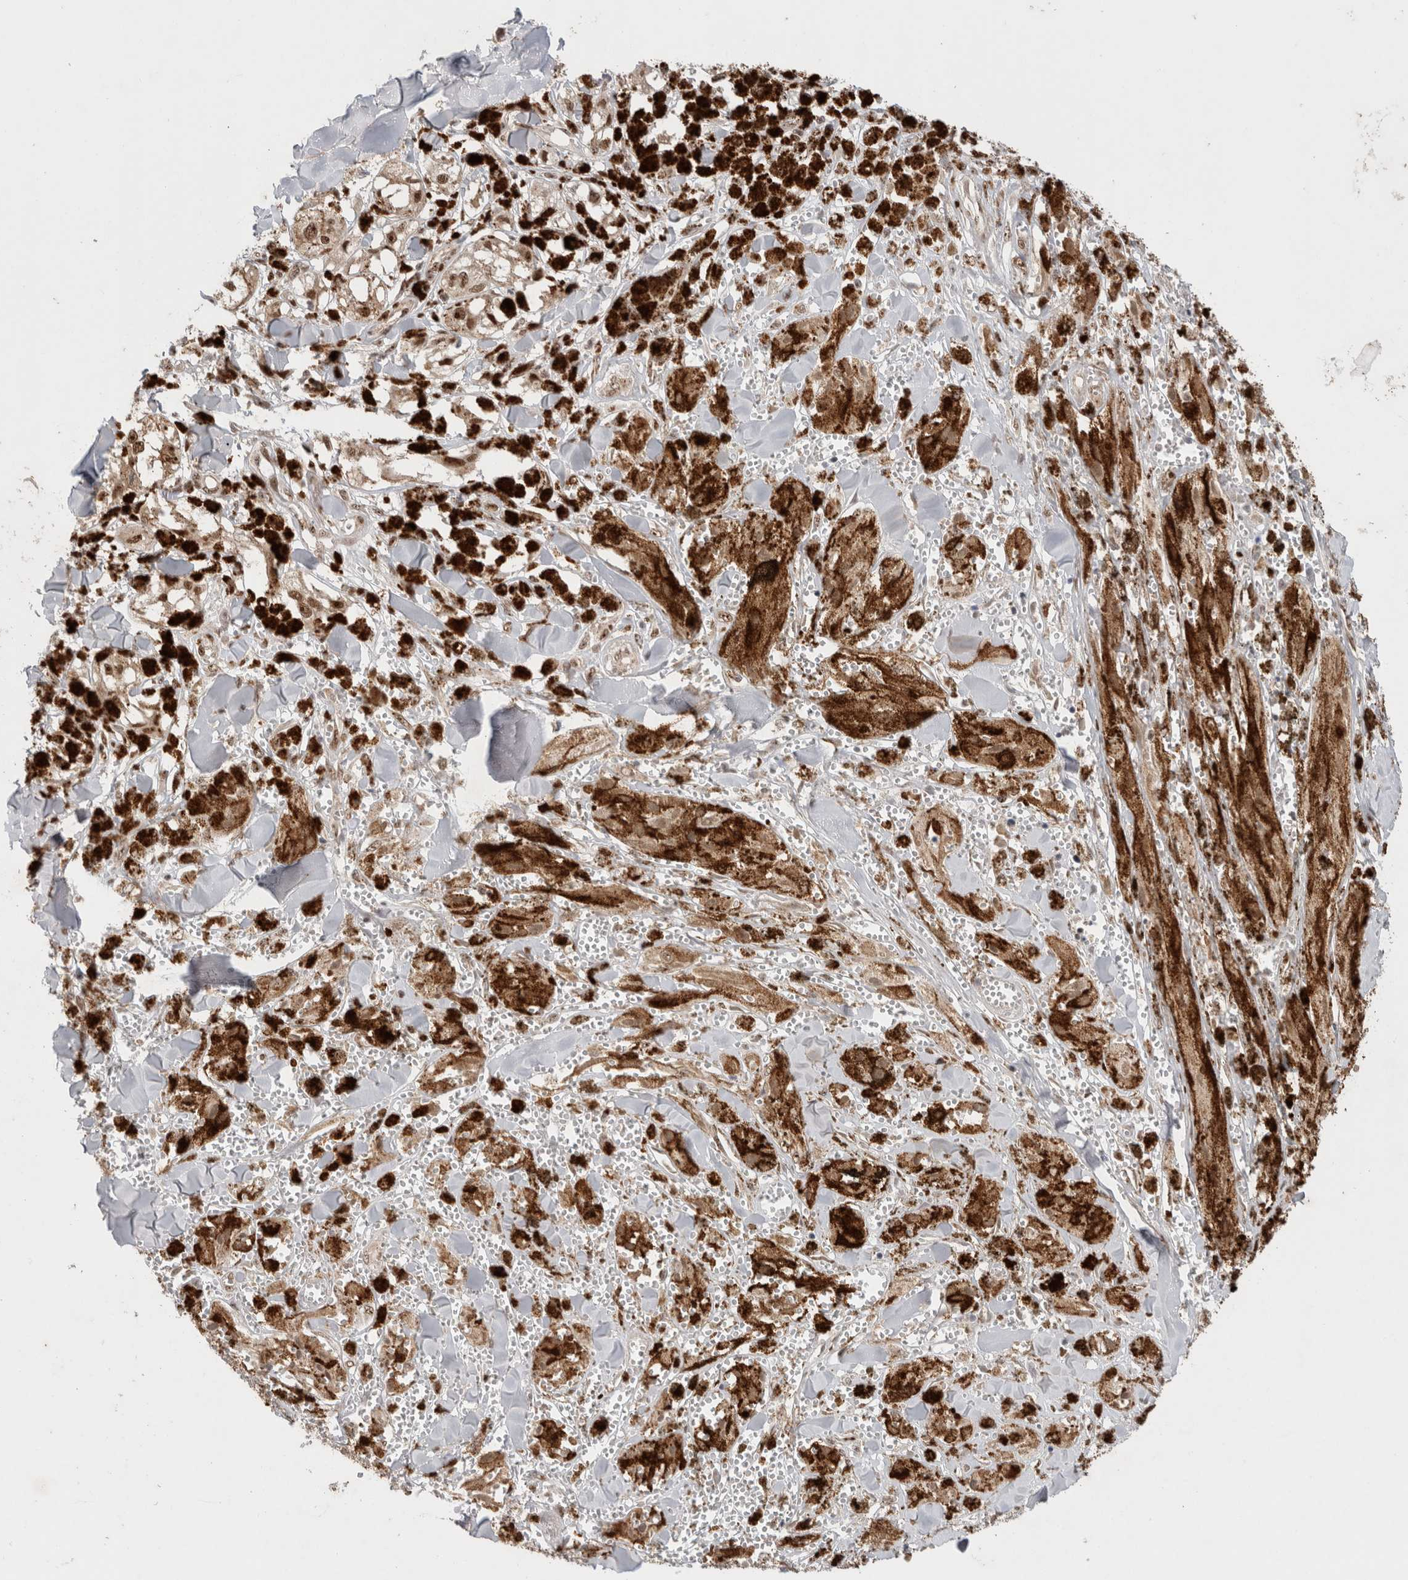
{"staining": {"intensity": "moderate", "quantity": ">75%", "location": "cytoplasmic/membranous,nuclear"}, "tissue": "melanoma", "cell_type": "Tumor cells", "image_type": "cancer", "snomed": [{"axis": "morphology", "description": "Malignant melanoma, NOS"}, {"axis": "topography", "description": "Skin"}], "caption": "Protein expression analysis of human melanoma reveals moderate cytoplasmic/membranous and nuclear staining in approximately >75% of tumor cells.", "gene": "MPHOSPH6", "patient": {"sex": "male", "age": 88}}